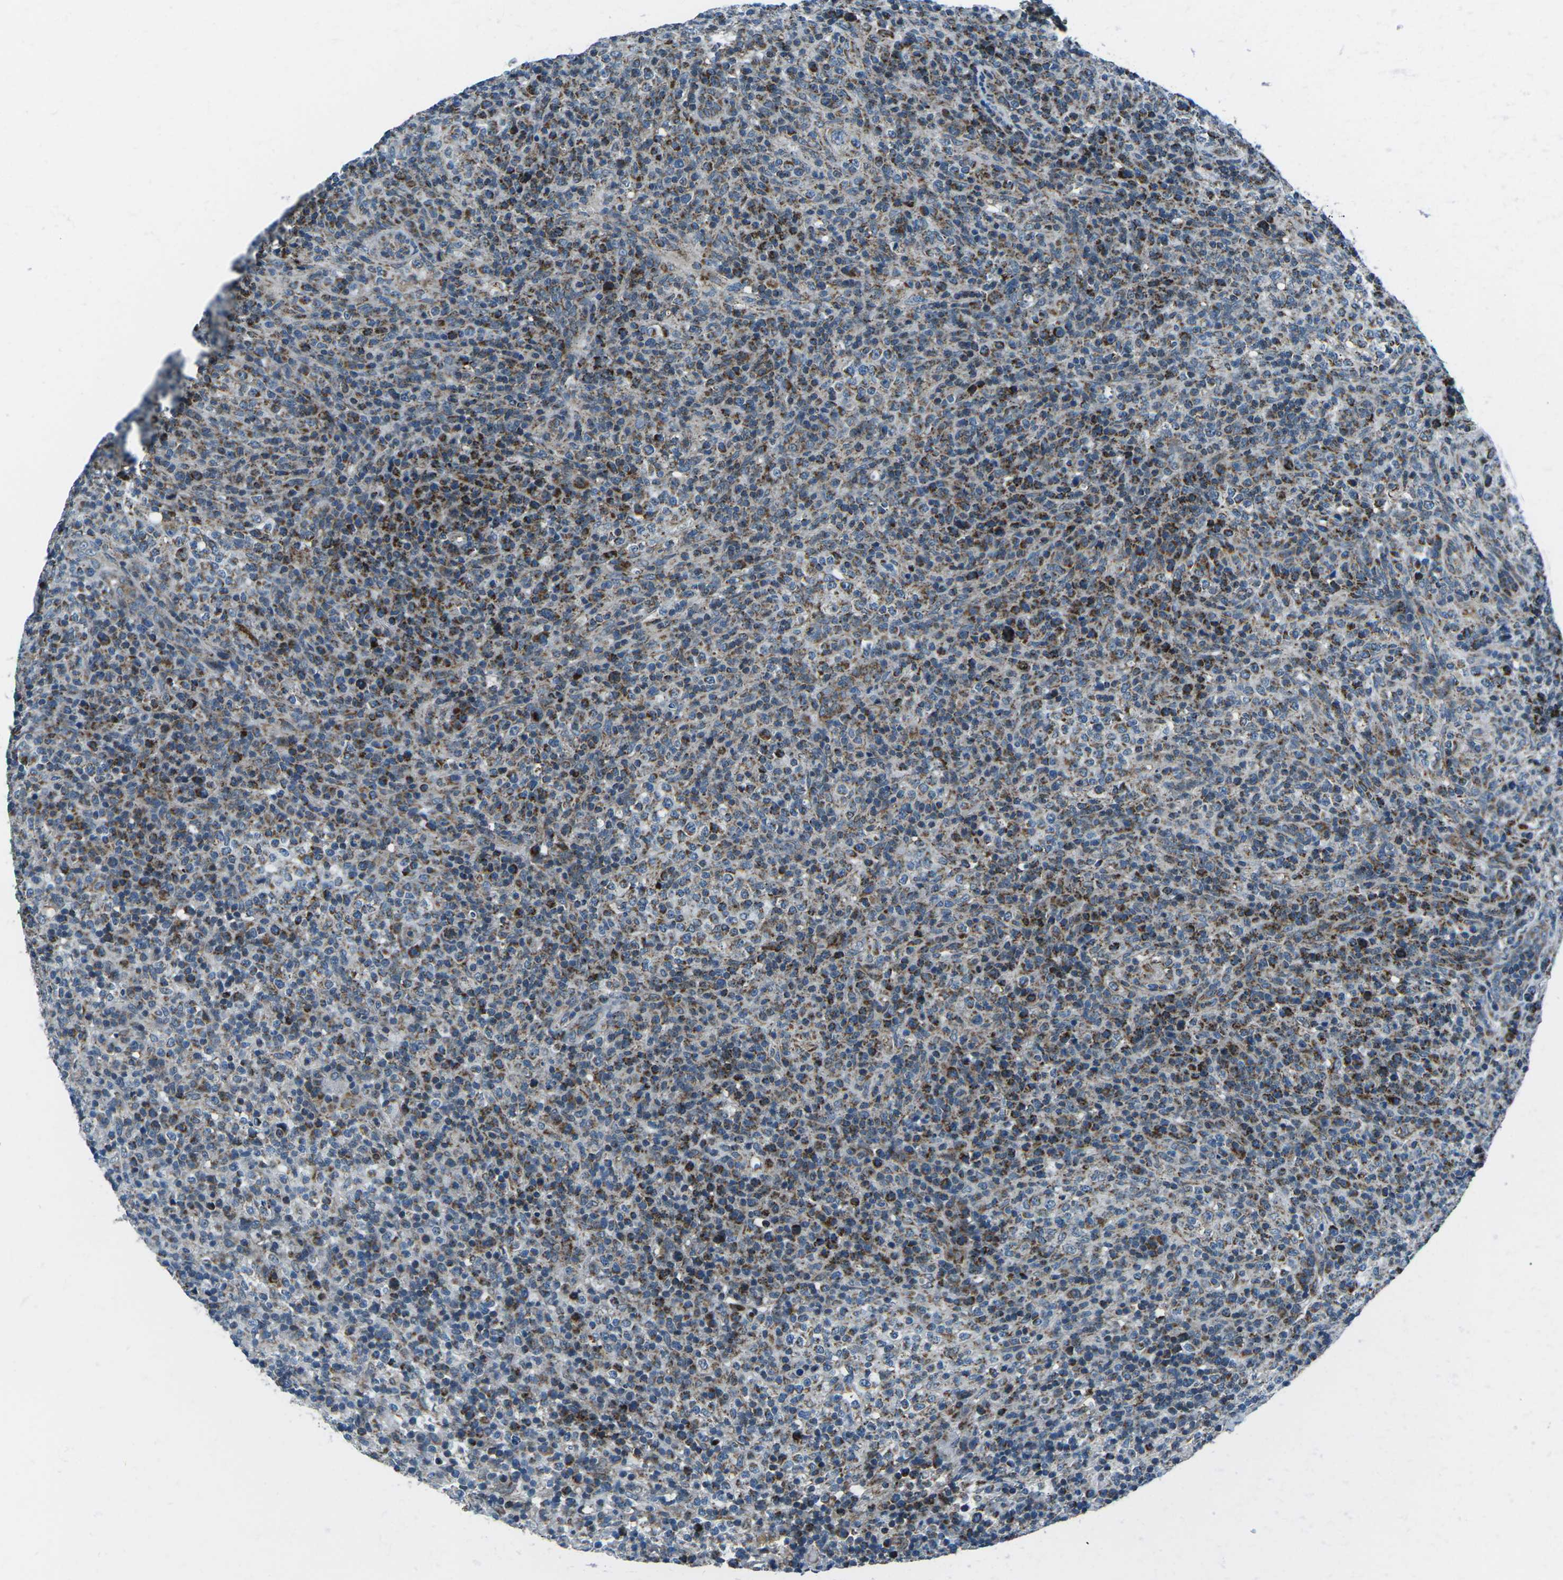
{"staining": {"intensity": "moderate", "quantity": "25%-75%", "location": "cytoplasmic/membranous"}, "tissue": "lymphoma", "cell_type": "Tumor cells", "image_type": "cancer", "snomed": [{"axis": "morphology", "description": "Malignant lymphoma, non-Hodgkin's type, High grade"}, {"axis": "topography", "description": "Lymph node"}], "caption": "Human high-grade malignant lymphoma, non-Hodgkin's type stained with a protein marker demonstrates moderate staining in tumor cells.", "gene": "RFESD", "patient": {"sex": "female", "age": 76}}